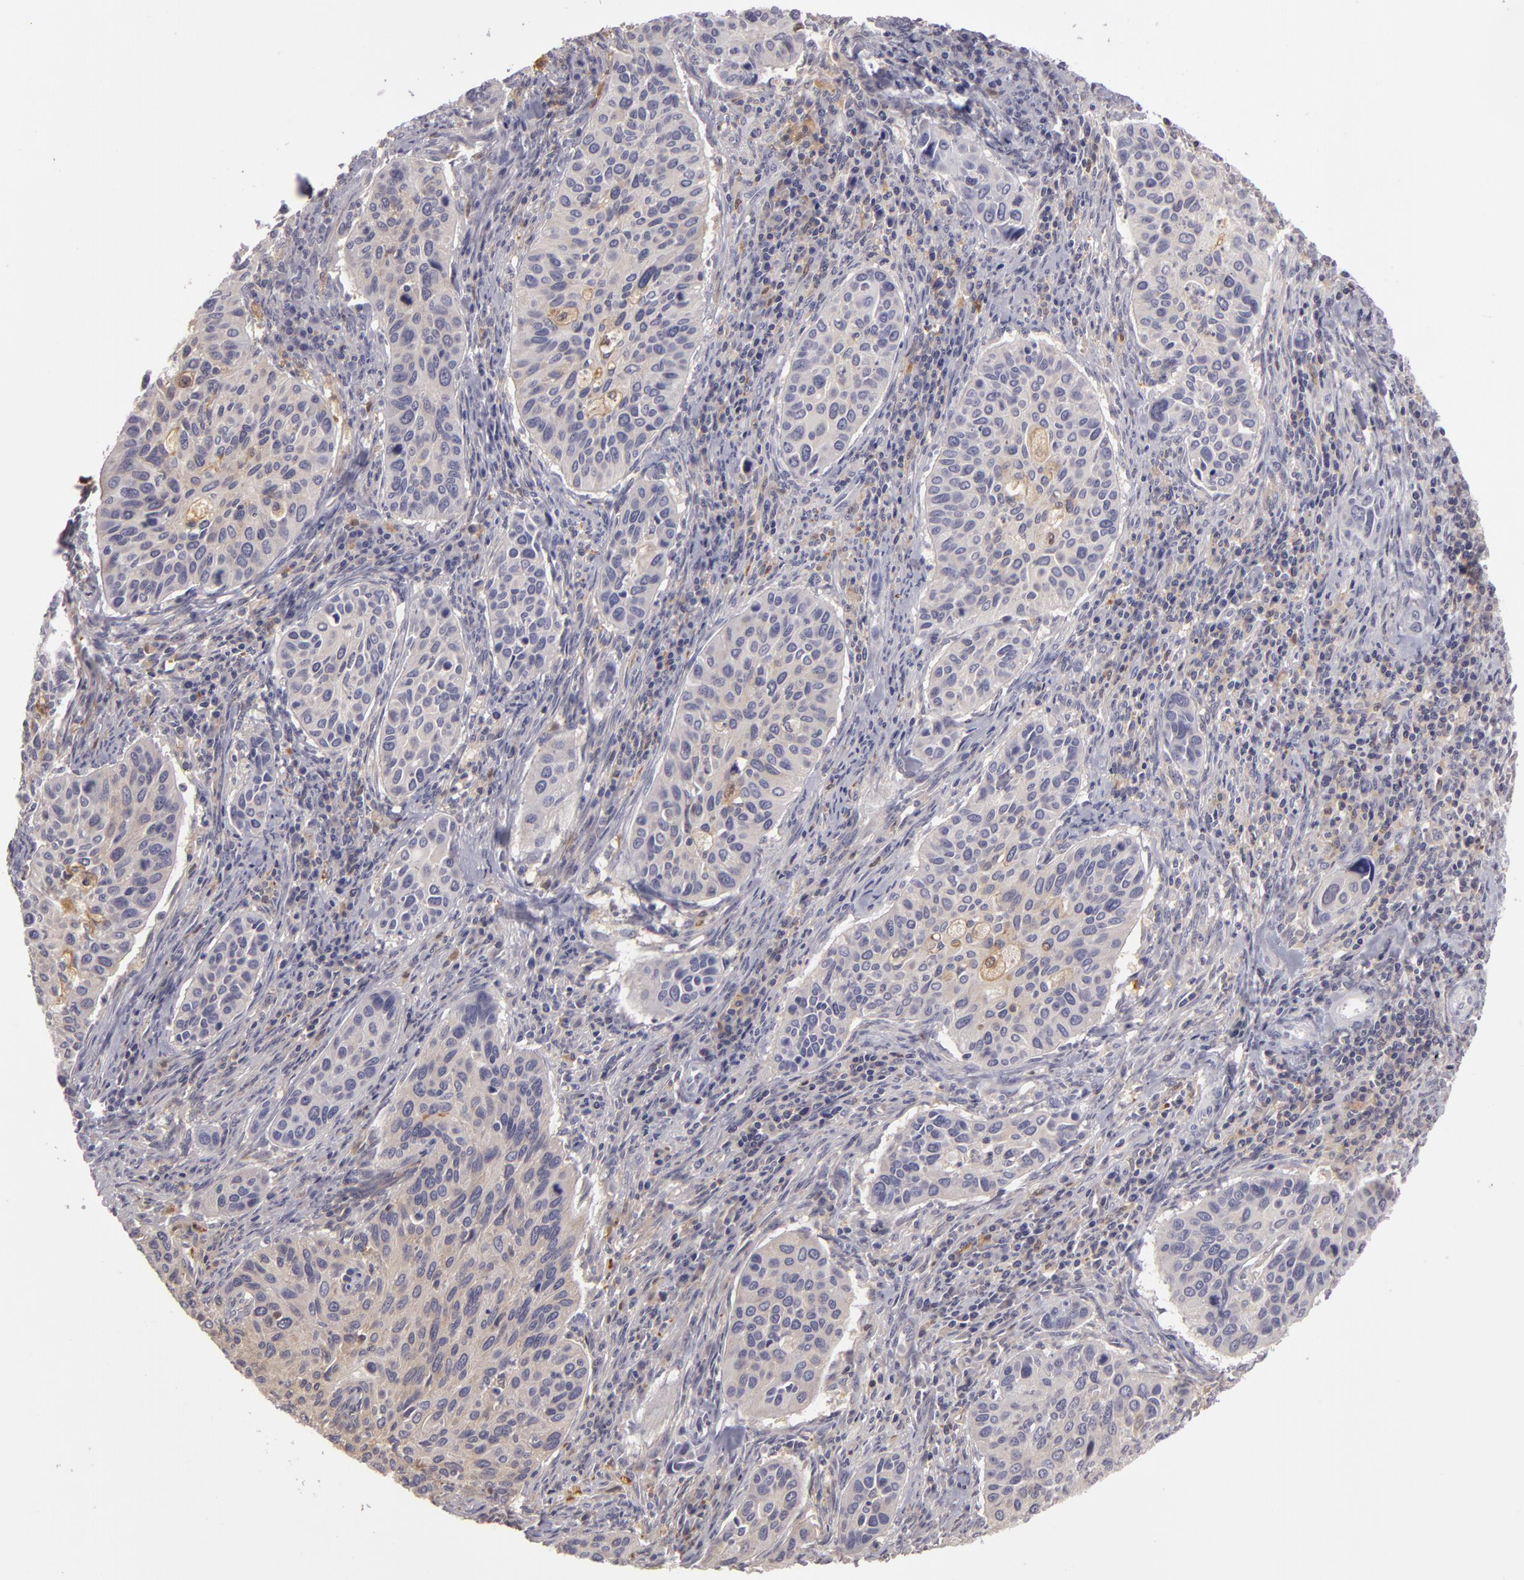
{"staining": {"intensity": "negative", "quantity": "none", "location": "none"}, "tissue": "cervical cancer", "cell_type": "Tumor cells", "image_type": "cancer", "snomed": [{"axis": "morphology", "description": "Adenocarcinoma, NOS"}, {"axis": "topography", "description": "Cervix"}], "caption": "Tumor cells are negative for protein expression in human cervical adenocarcinoma.", "gene": "GNPDA1", "patient": {"sex": "female", "age": 29}}